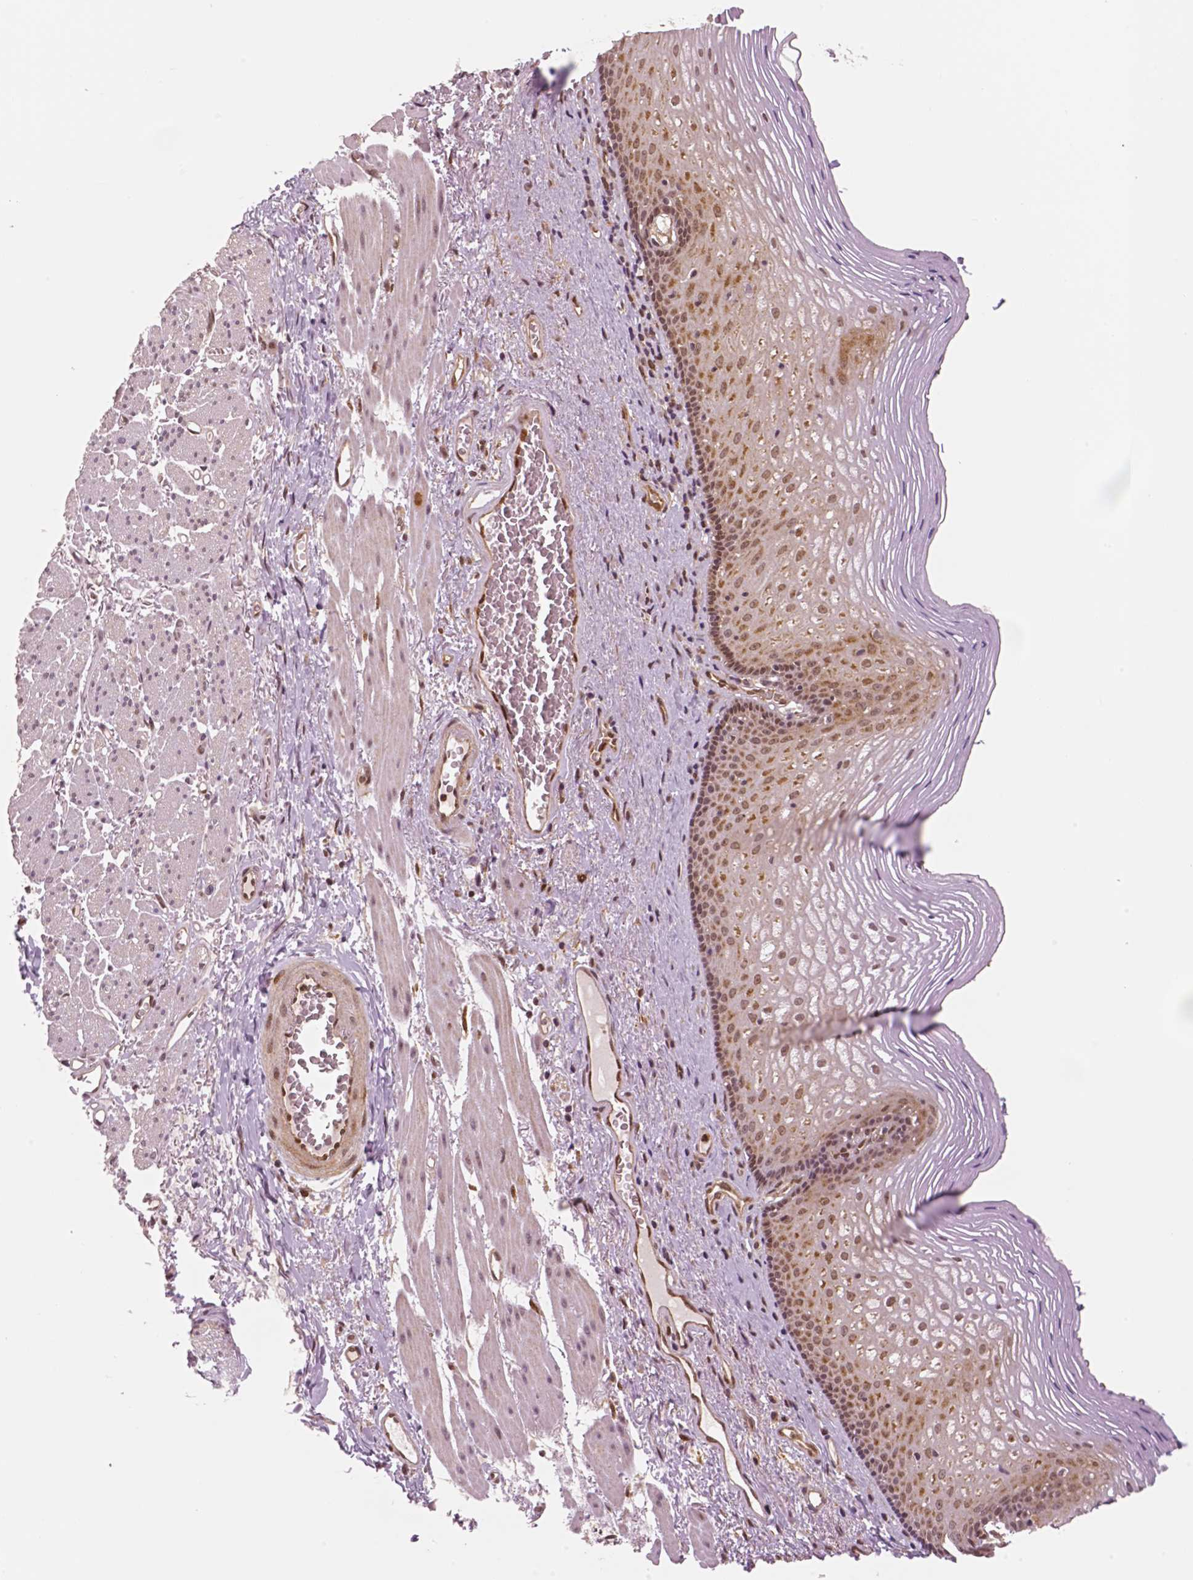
{"staining": {"intensity": "moderate", "quantity": ">75%", "location": "cytoplasmic/membranous,nuclear"}, "tissue": "esophagus", "cell_type": "Squamous epithelial cells", "image_type": "normal", "snomed": [{"axis": "morphology", "description": "Normal tissue, NOS"}, {"axis": "topography", "description": "Esophagus"}], "caption": "This is an image of immunohistochemistry staining of benign esophagus, which shows moderate expression in the cytoplasmic/membranous,nuclear of squamous epithelial cells.", "gene": "STAT3", "patient": {"sex": "male", "age": 76}}